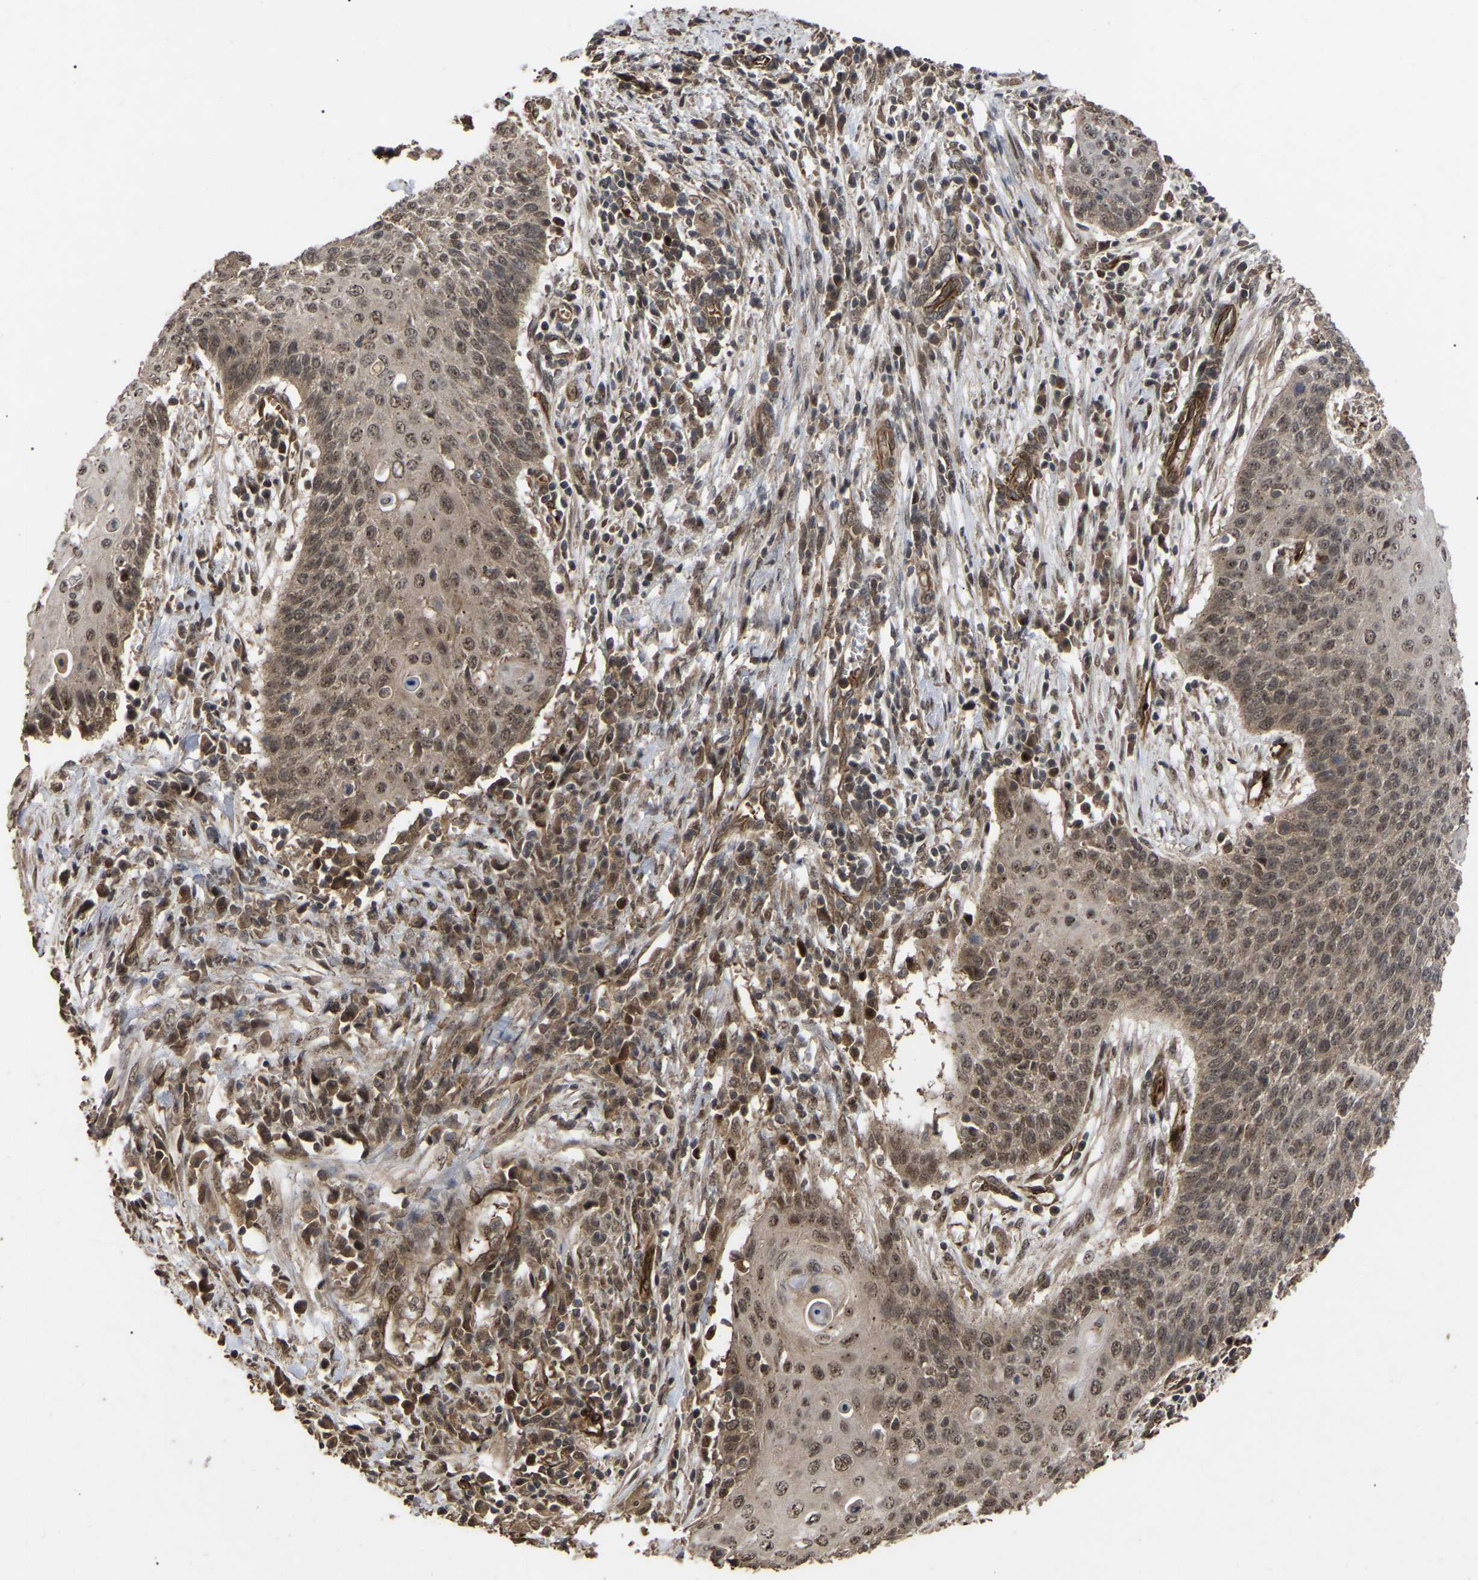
{"staining": {"intensity": "moderate", "quantity": ">75%", "location": "cytoplasmic/membranous,nuclear"}, "tissue": "cervical cancer", "cell_type": "Tumor cells", "image_type": "cancer", "snomed": [{"axis": "morphology", "description": "Squamous cell carcinoma, NOS"}, {"axis": "topography", "description": "Cervix"}], "caption": "Immunohistochemistry (IHC) of cervical squamous cell carcinoma shows medium levels of moderate cytoplasmic/membranous and nuclear staining in approximately >75% of tumor cells.", "gene": "FAM161B", "patient": {"sex": "female", "age": 39}}